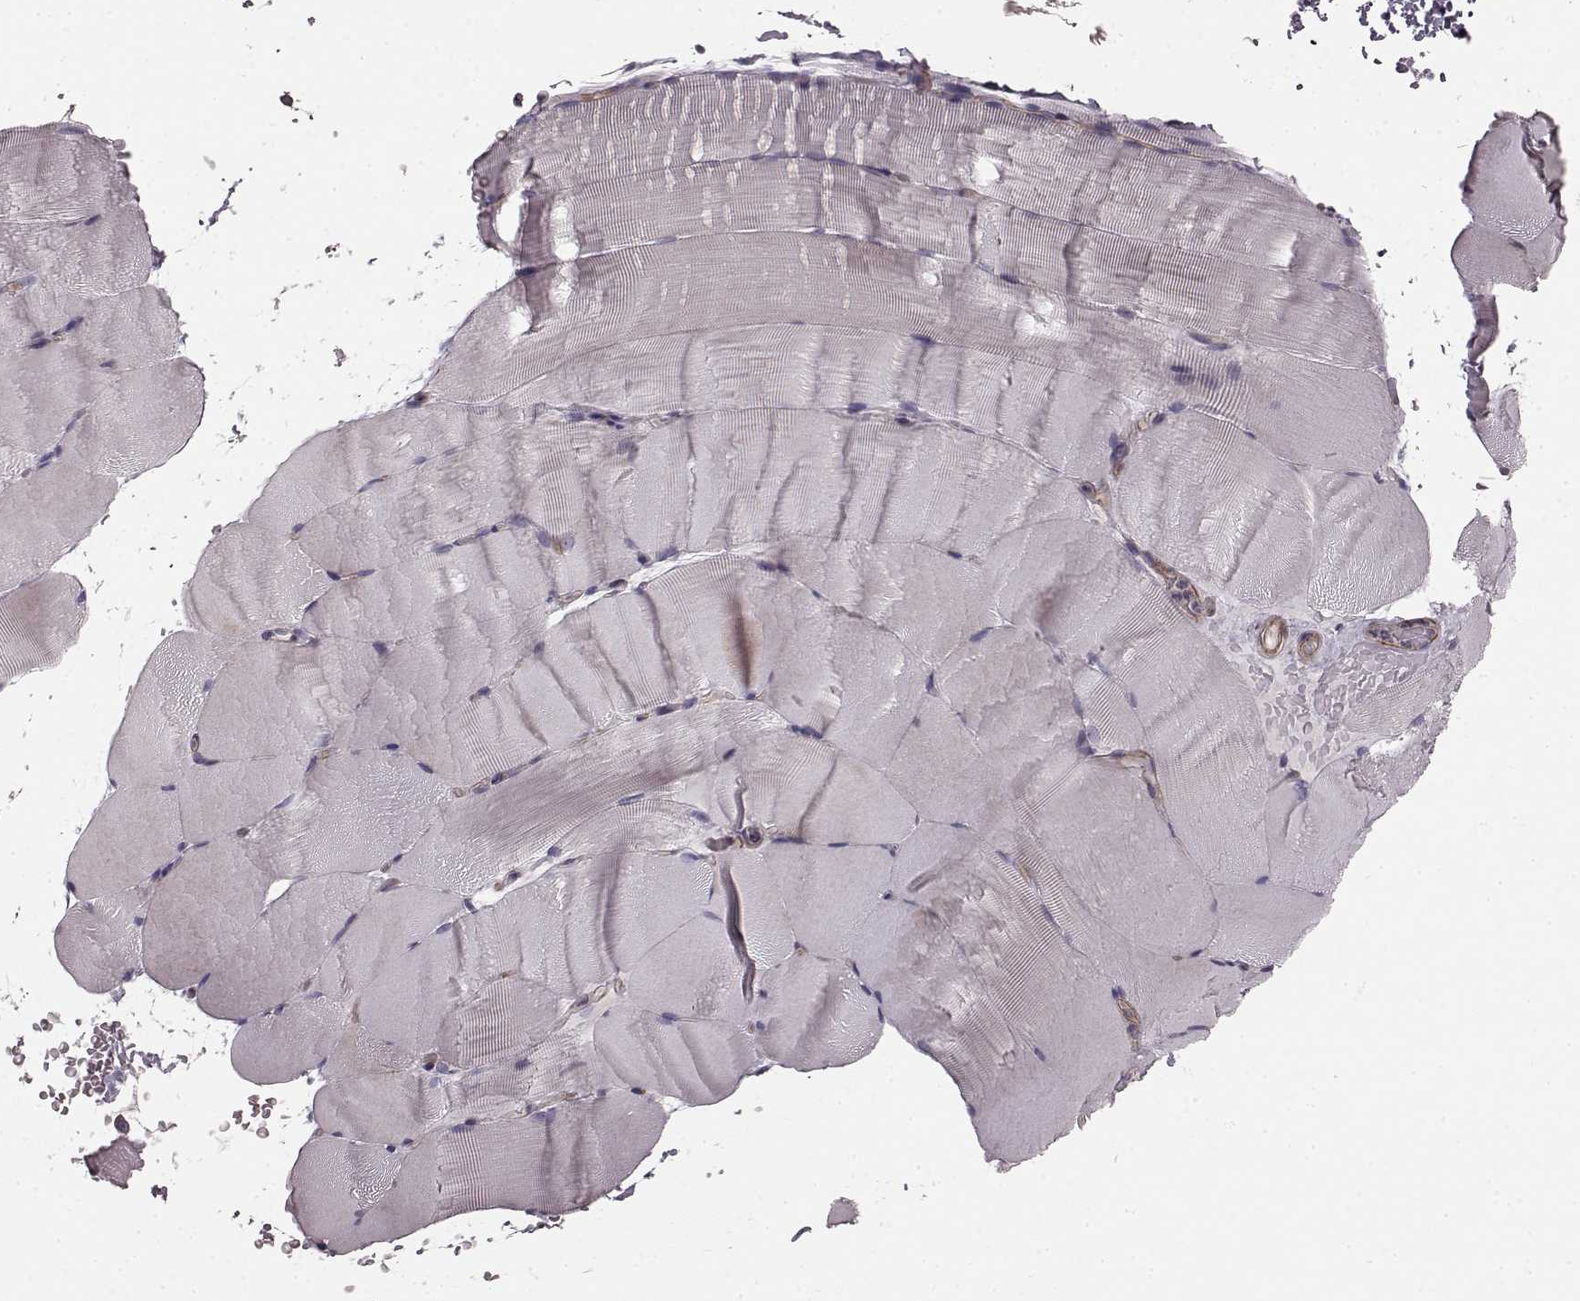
{"staining": {"intensity": "negative", "quantity": "none", "location": "none"}, "tissue": "skeletal muscle", "cell_type": "Myocytes", "image_type": "normal", "snomed": [{"axis": "morphology", "description": "Normal tissue, NOS"}, {"axis": "topography", "description": "Skeletal muscle"}], "caption": "The immunohistochemistry (IHC) micrograph has no significant staining in myocytes of skeletal muscle.", "gene": "SLC22A18", "patient": {"sex": "female", "age": 37}}